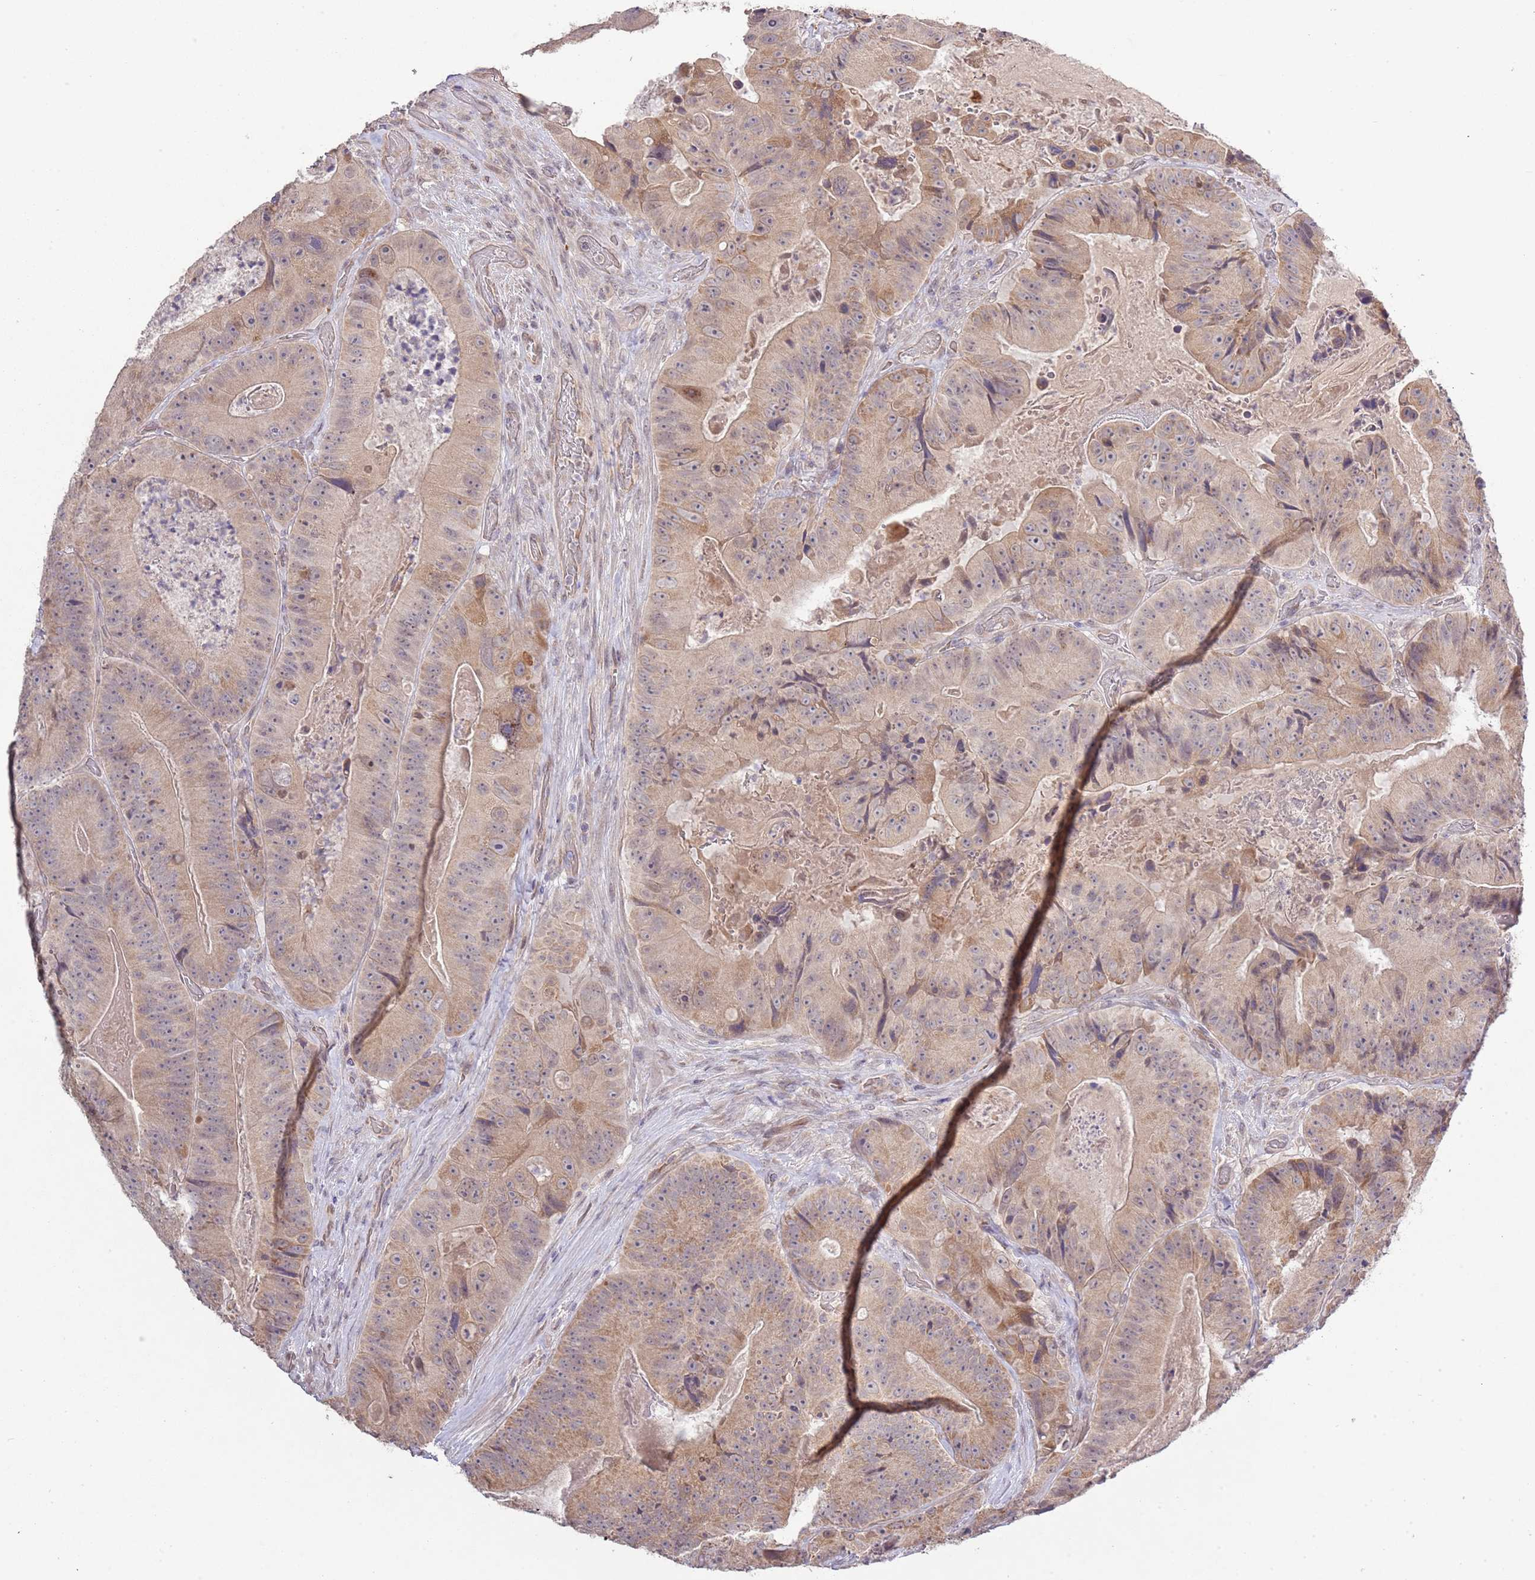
{"staining": {"intensity": "weak", "quantity": ">75%", "location": "cytoplasmic/membranous"}, "tissue": "colorectal cancer", "cell_type": "Tumor cells", "image_type": "cancer", "snomed": [{"axis": "morphology", "description": "Adenocarcinoma, NOS"}, {"axis": "topography", "description": "Colon"}], "caption": "Protein expression analysis of human colorectal cancer (adenocarcinoma) reveals weak cytoplasmic/membranous positivity in about >75% of tumor cells. The protein is stained brown, and the nuclei are stained in blue (DAB IHC with brightfield microscopy, high magnification).", "gene": "IVD", "patient": {"sex": "female", "age": 86}}